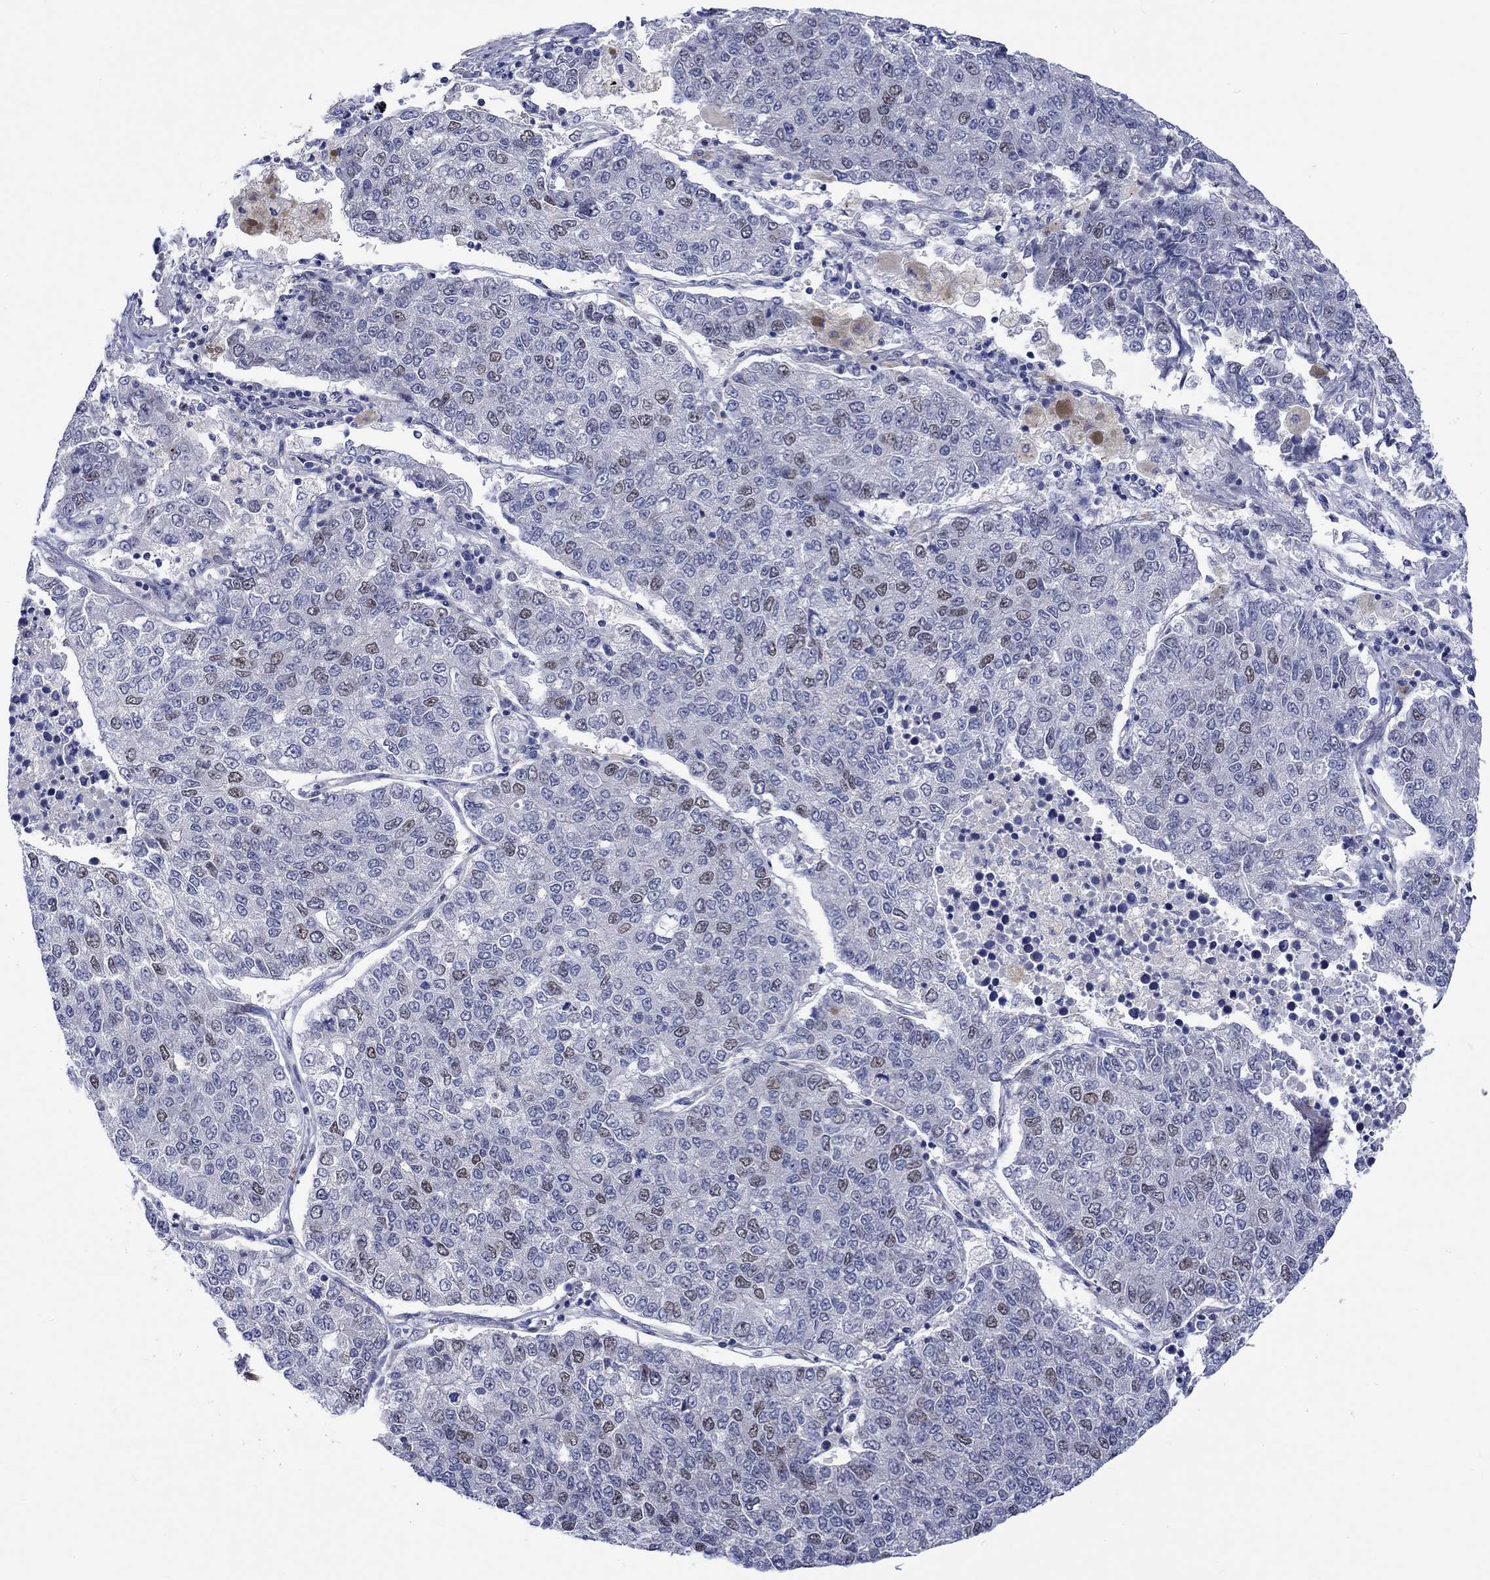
{"staining": {"intensity": "weak", "quantity": "<25%", "location": "nuclear"}, "tissue": "lung cancer", "cell_type": "Tumor cells", "image_type": "cancer", "snomed": [{"axis": "morphology", "description": "Adenocarcinoma, NOS"}, {"axis": "topography", "description": "Lung"}], "caption": "Micrograph shows no significant protein expression in tumor cells of lung adenocarcinoma. (DAB (3,3'-diaminobenzidine) IHC visualized using brightfield microscopy, high magnification).", "gene": "E2F8", "patient": {"sex": "male", "age": 49}}